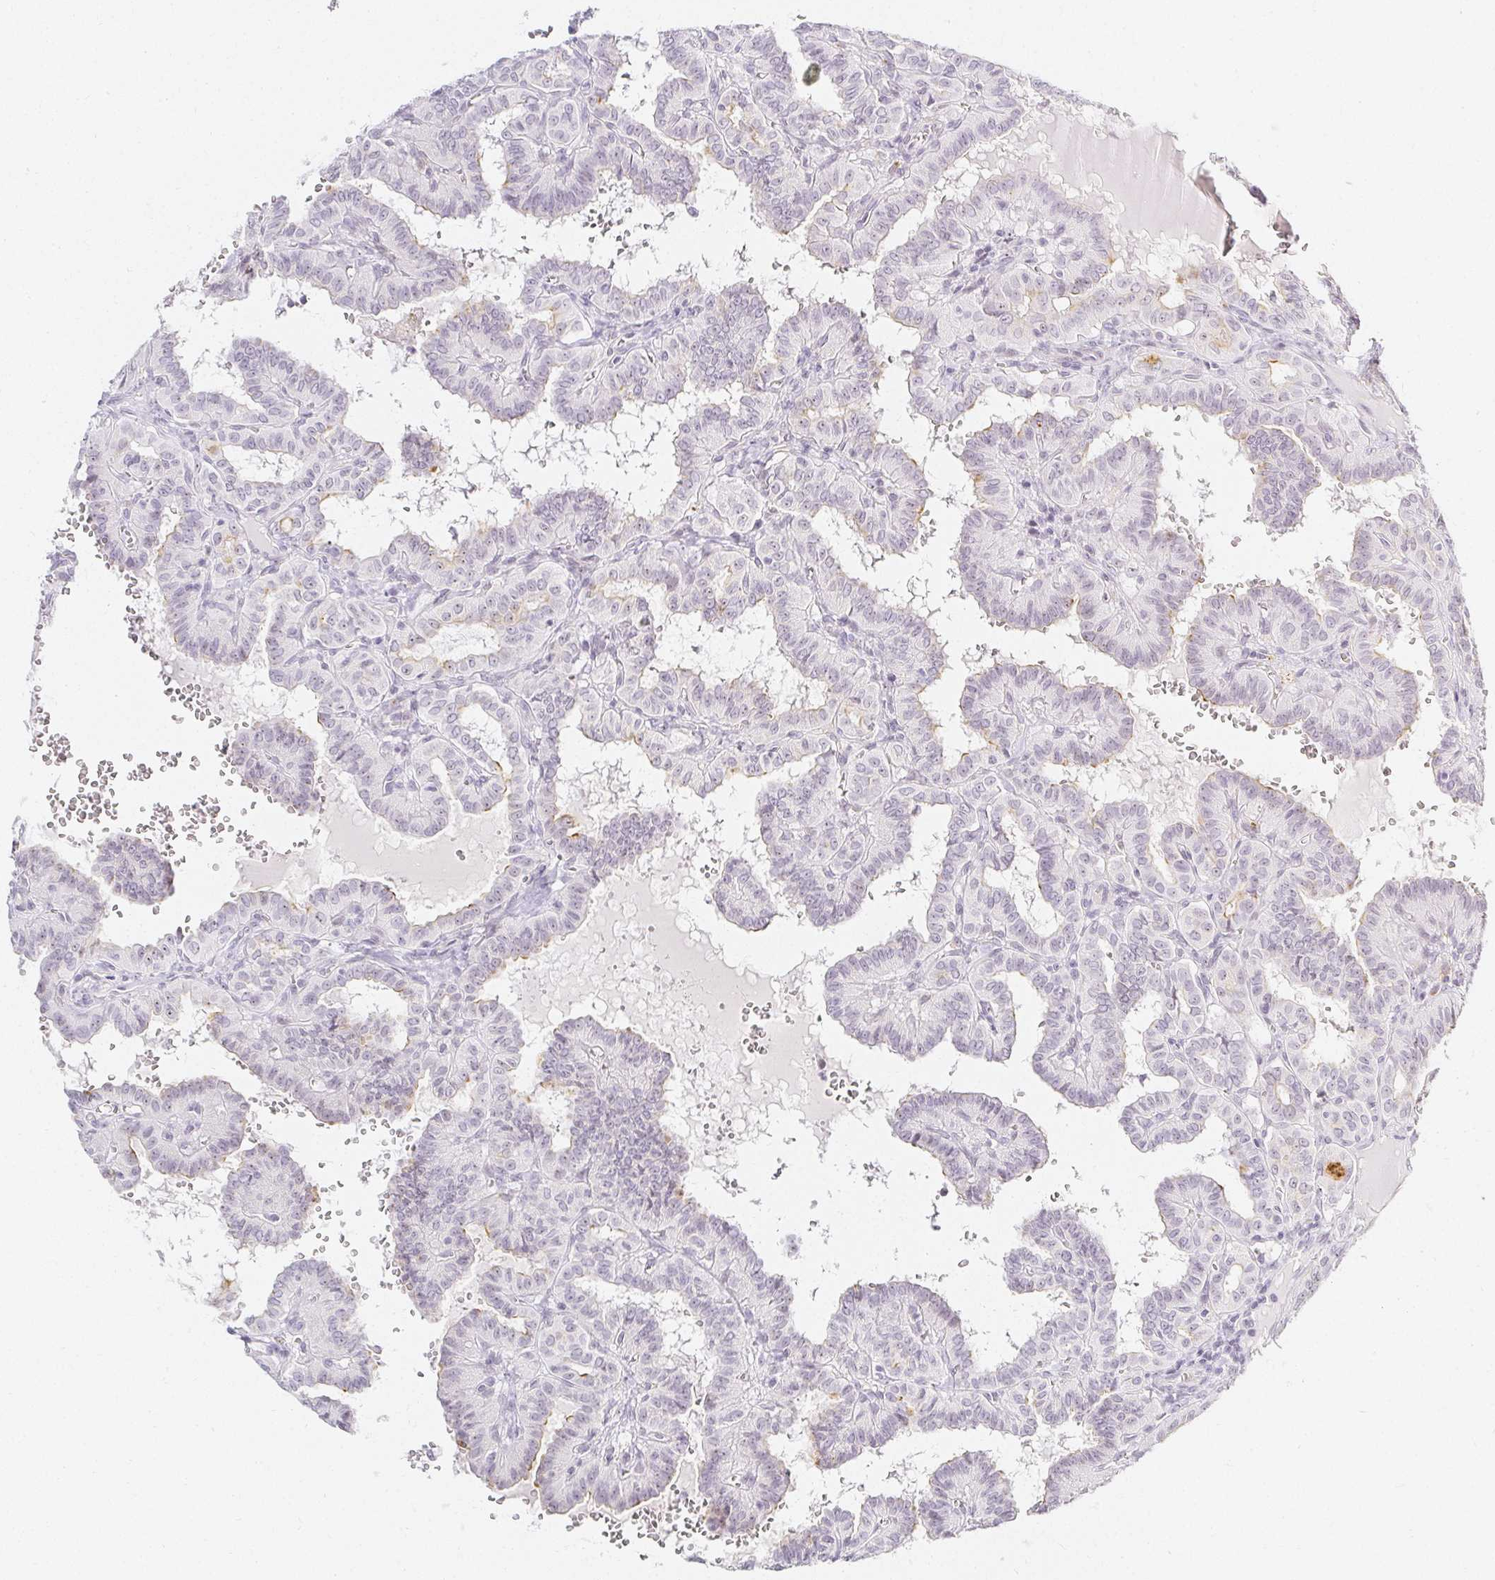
{"staining": {"intensity": "negative", "quantity": "none", "location": "none"}, "tissue": "thyroid cancer", "cell_type": "Tumor cells", "image_type": "cancer", "snomed": [{"axis": "morphology", "description": "Papillary adenocarcinoma, NOS"}, {"axis": "topography", "description": "Thyroid gland"}], "caption": "Thyroid cancer was stained to show a protein in brown. There is no significant expression in tumor cells. (DAB (3,3'-diaminobenzidine) IHC, high magnification).", "gene": "ACAN", "patient": {"sex": "female", "age": 21}}